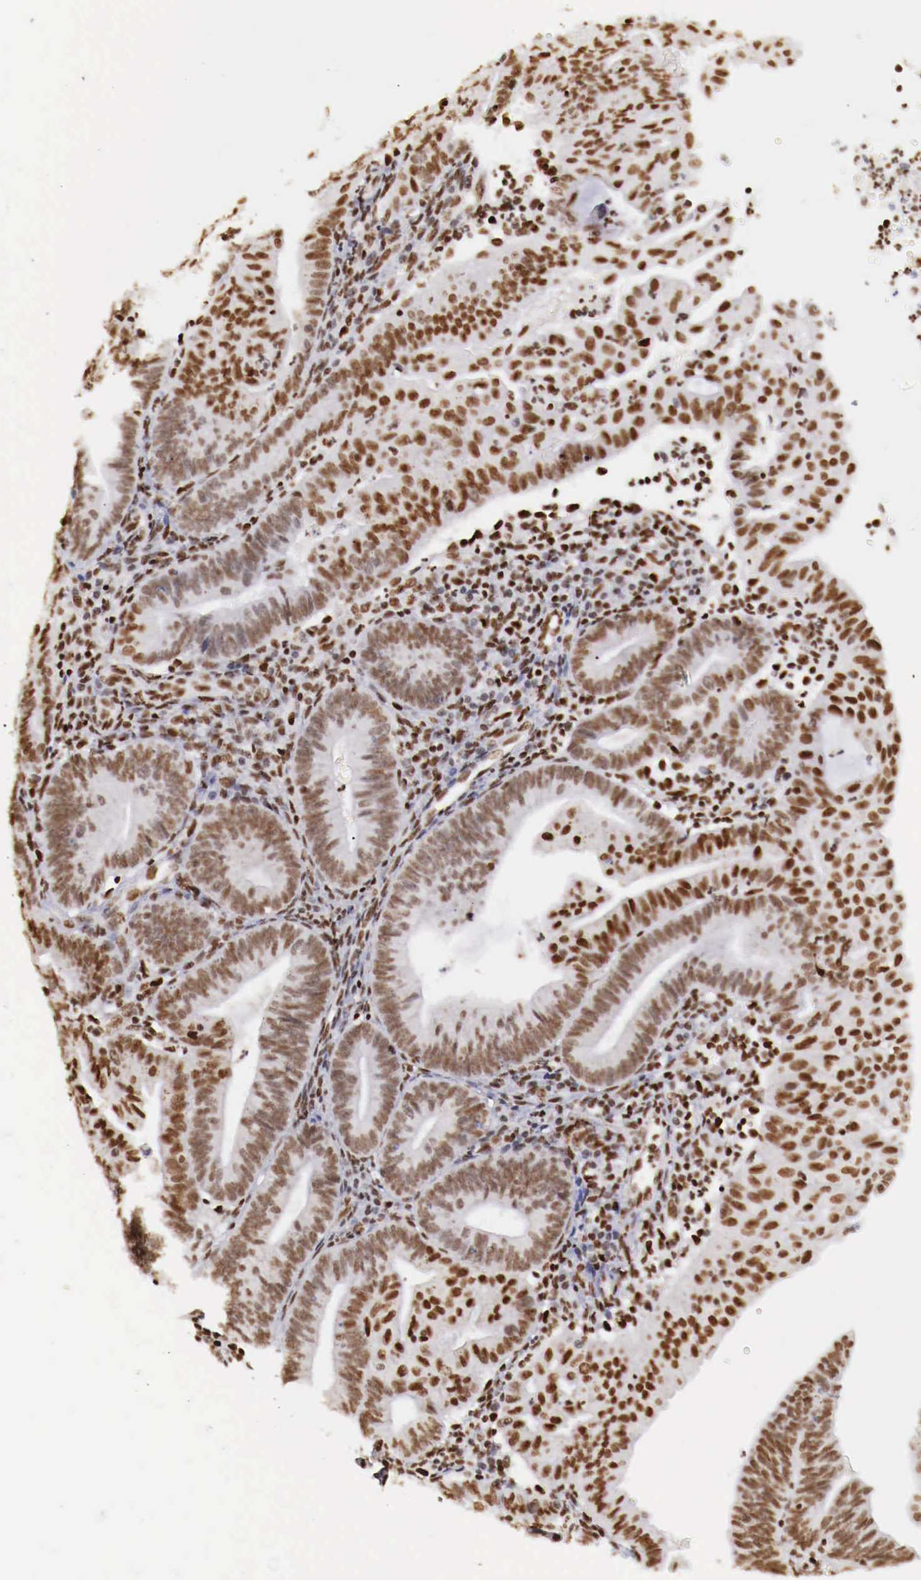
{"staining": {"intensity": "moderate", "quantity": ">75%", "location": "nuclear"}, "tissue": "endometrial cancer", "cell_type": "Tumor cells", "image_type": "cancer", "snomed": [{"axis": "morphology", "description": "Adenocarcinoma, NOS"}, {"axis": "topography", "description": "Endometrium"}], "caption": "Immunohistochemistry photomicrograph of neoplastic tissue: endometrial cancer (adenocarcinoma) stained using immunohistochemistry (IHC) shows medium levels of moderate protein expression localized specifically in the nuclear of tumor cells, appearing as a nuclear brown color.", "gene": "MAX", "patient": {"sex": "female", "age": 60}}